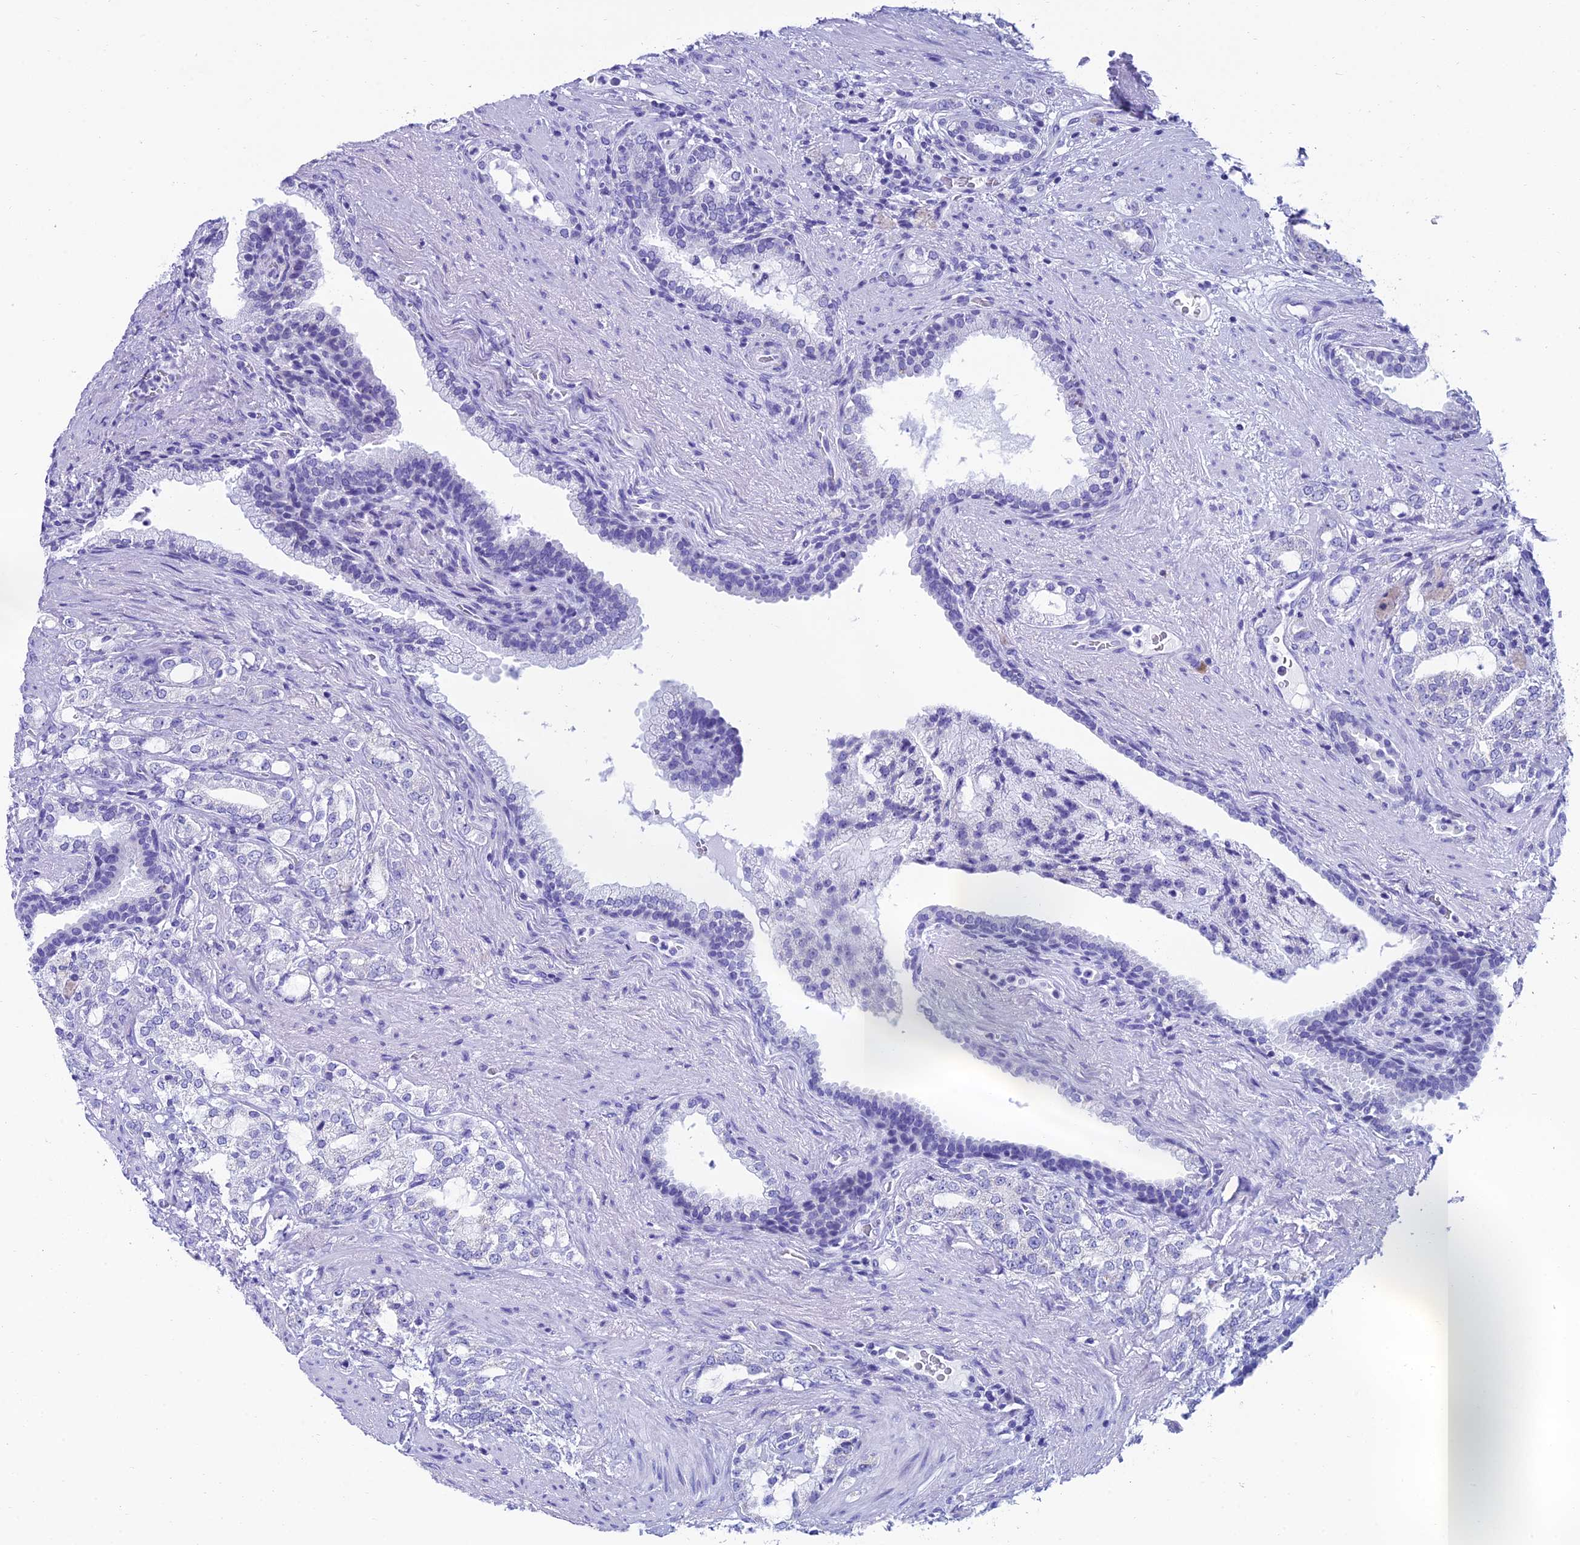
{"staining": {"intensity": "negative", "quantity": "none", "location": "none"}, "tissue": "prostate cancer", "cell_type": "Tumor cells", "image_type": "cancer", "snomed": [{"axis": "morphology", "description": "Adenocarcinoma, High grade"}, {"axis": "topography", "description": "Prostate"}], "caption": "DAB immunohistochemical staining of human adenocarcinoma (high-grade) (prostate) reveals no significant positivity in tumor cells.", "gene": "REEP4", "patient": {"sex": "male", "age": 64}}